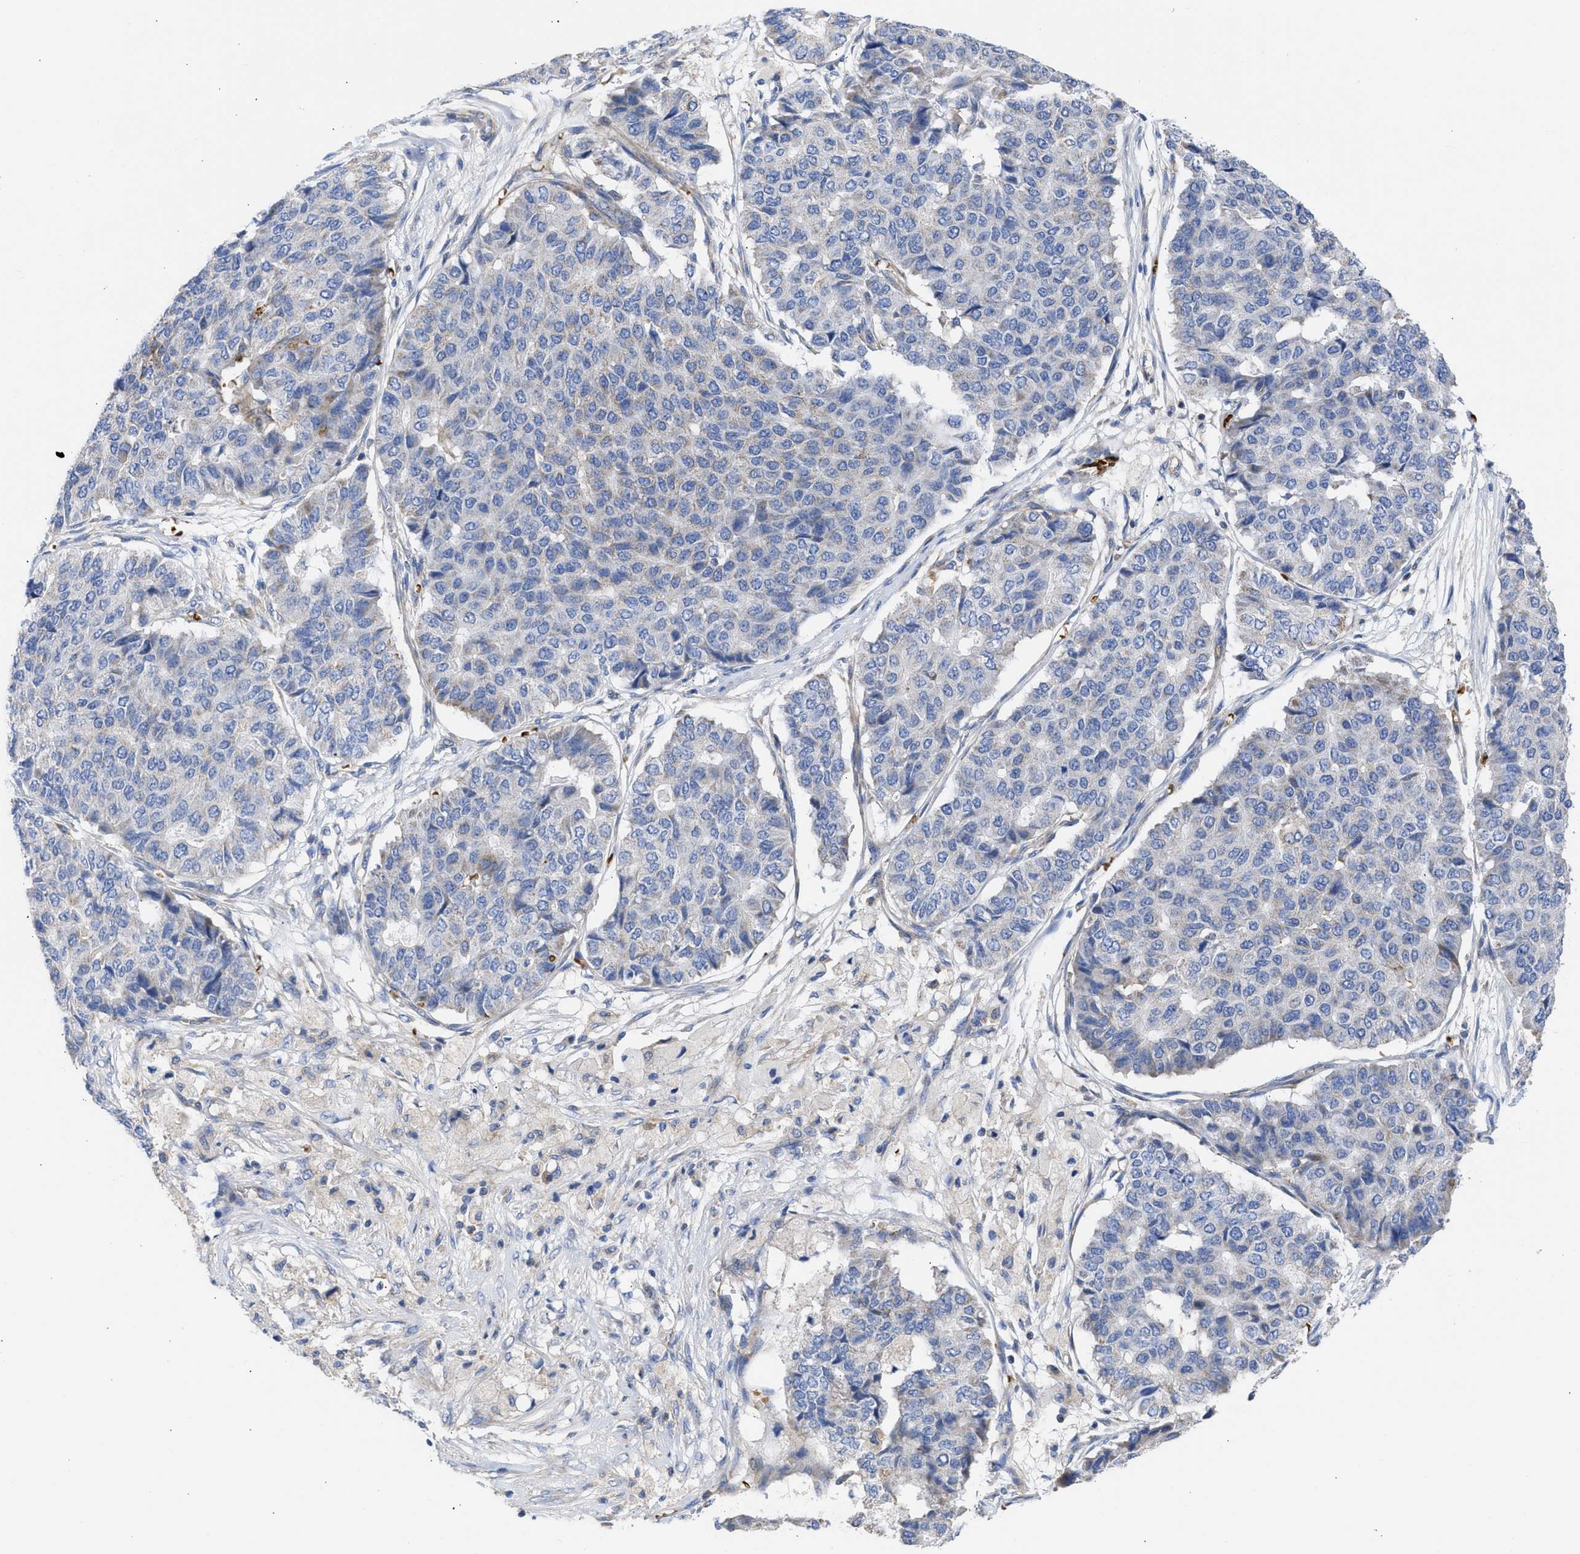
{"staining": {"intensity": "weak", "quantity": "<25%", "location": "cytoplasmic/membranous"}, "tissue": "pancreatic cancer", "cell_type": "Tumor cells", "image_type": "cancer", "snomed": [{"axis": "morphology", "description": "Adenocarcinoma, NOS"}, {"axis": "topography", "description": "Pancreas"}], "caption": "Immunohistochemical staining of pancreatic adenocarcinoma reveals no significant staining in tumor cells.", "gene": "BTG3", "patient": {"sex": "male", "age": 50}}